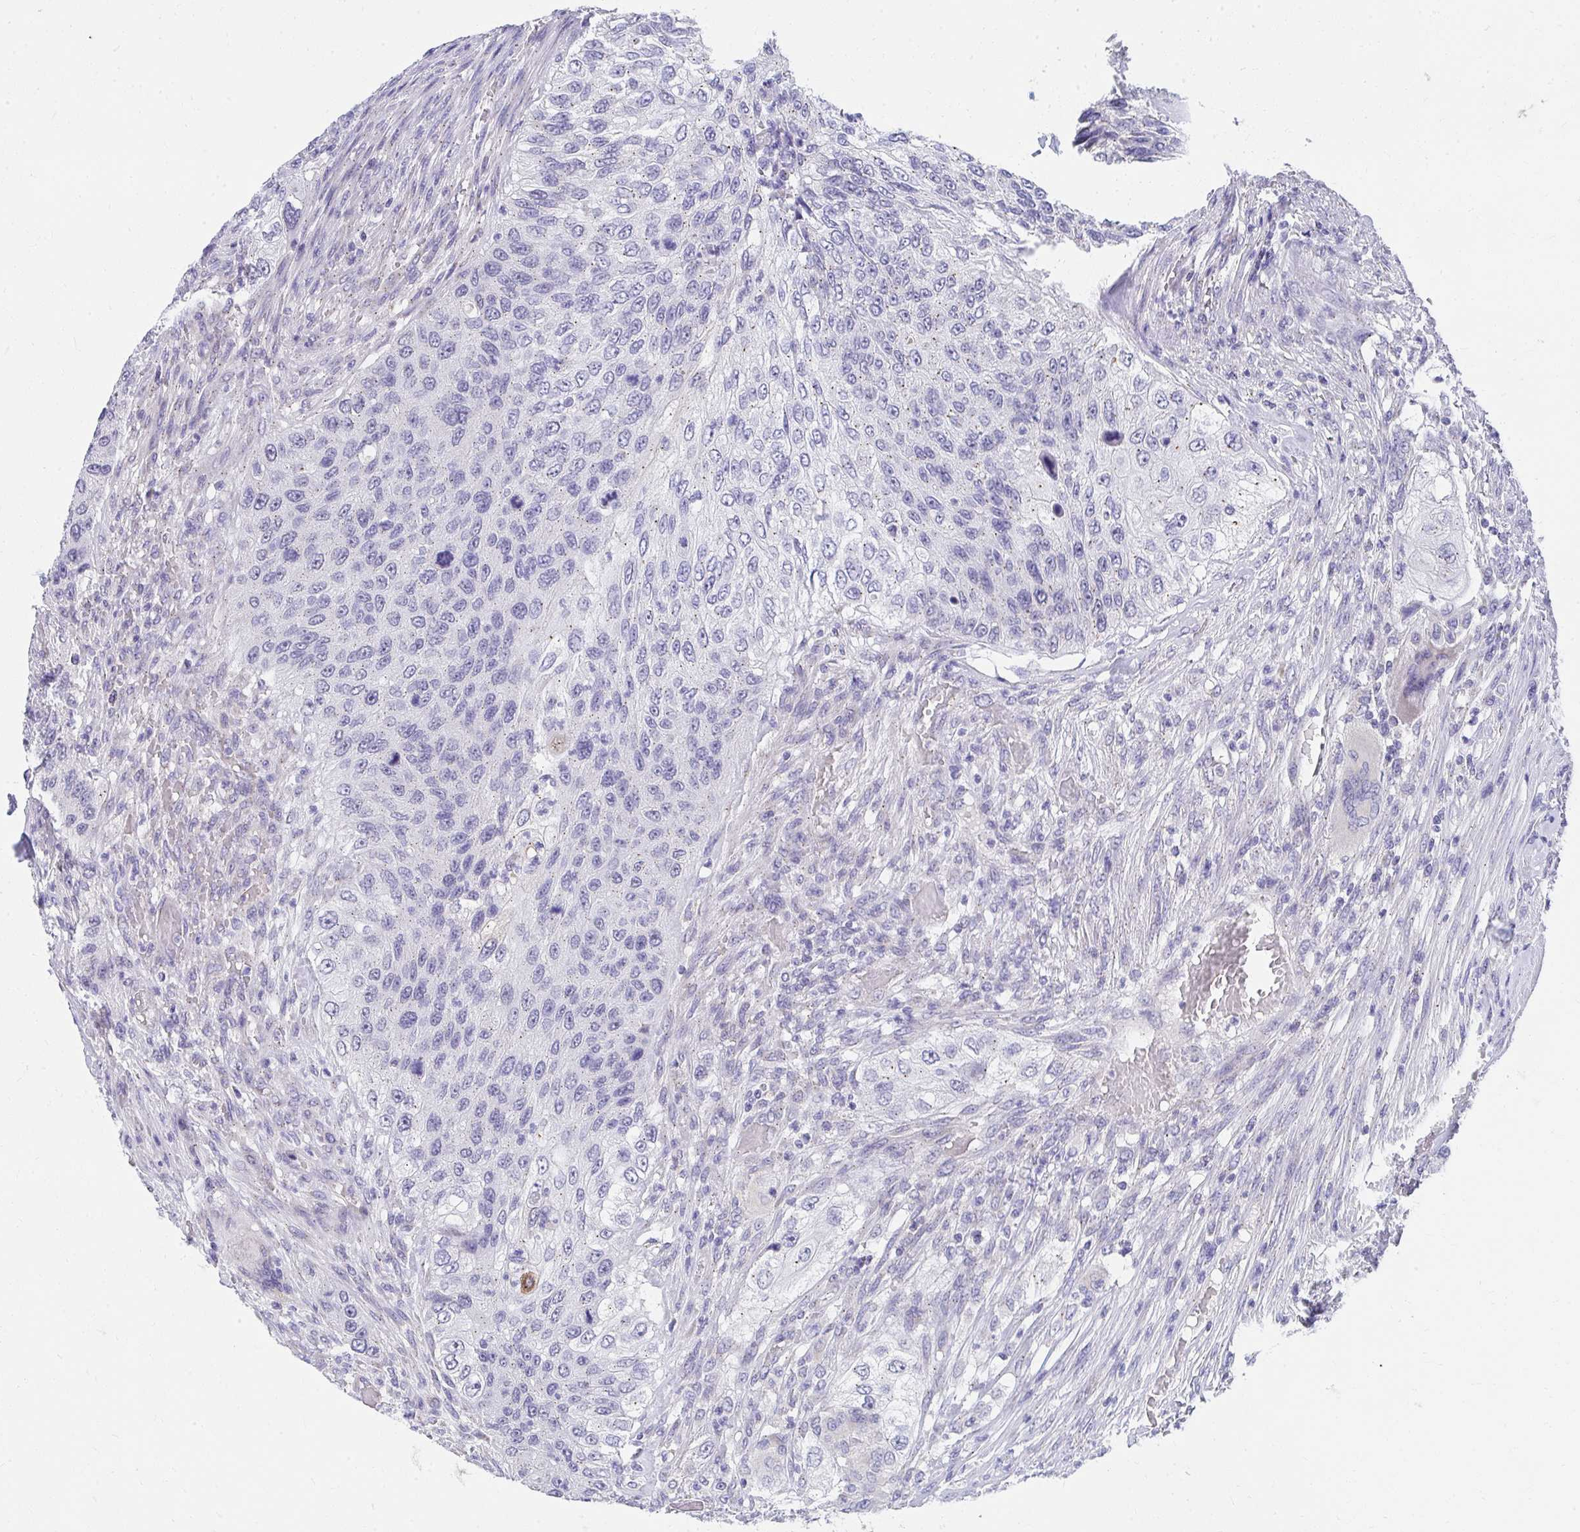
{"staining": {"intensity": "negative", "quantity": "none", "location": "none"}, "tissue": "urothelial cancer", "cell_type": "Tumor cells", "image_type": "cancer", "snomed": [{"axis": "morphology", "description": "Urothelial carcinoma, High grade"}, {"axis": "topography", "description": "Urinary bladder"}], "caption": "DAB immunohistochemical staining of urothelial cancer displays no significant expression in tumor cells.", "gene": "TMPRSS2", "patient": {"sex": "female", "age": 60}}